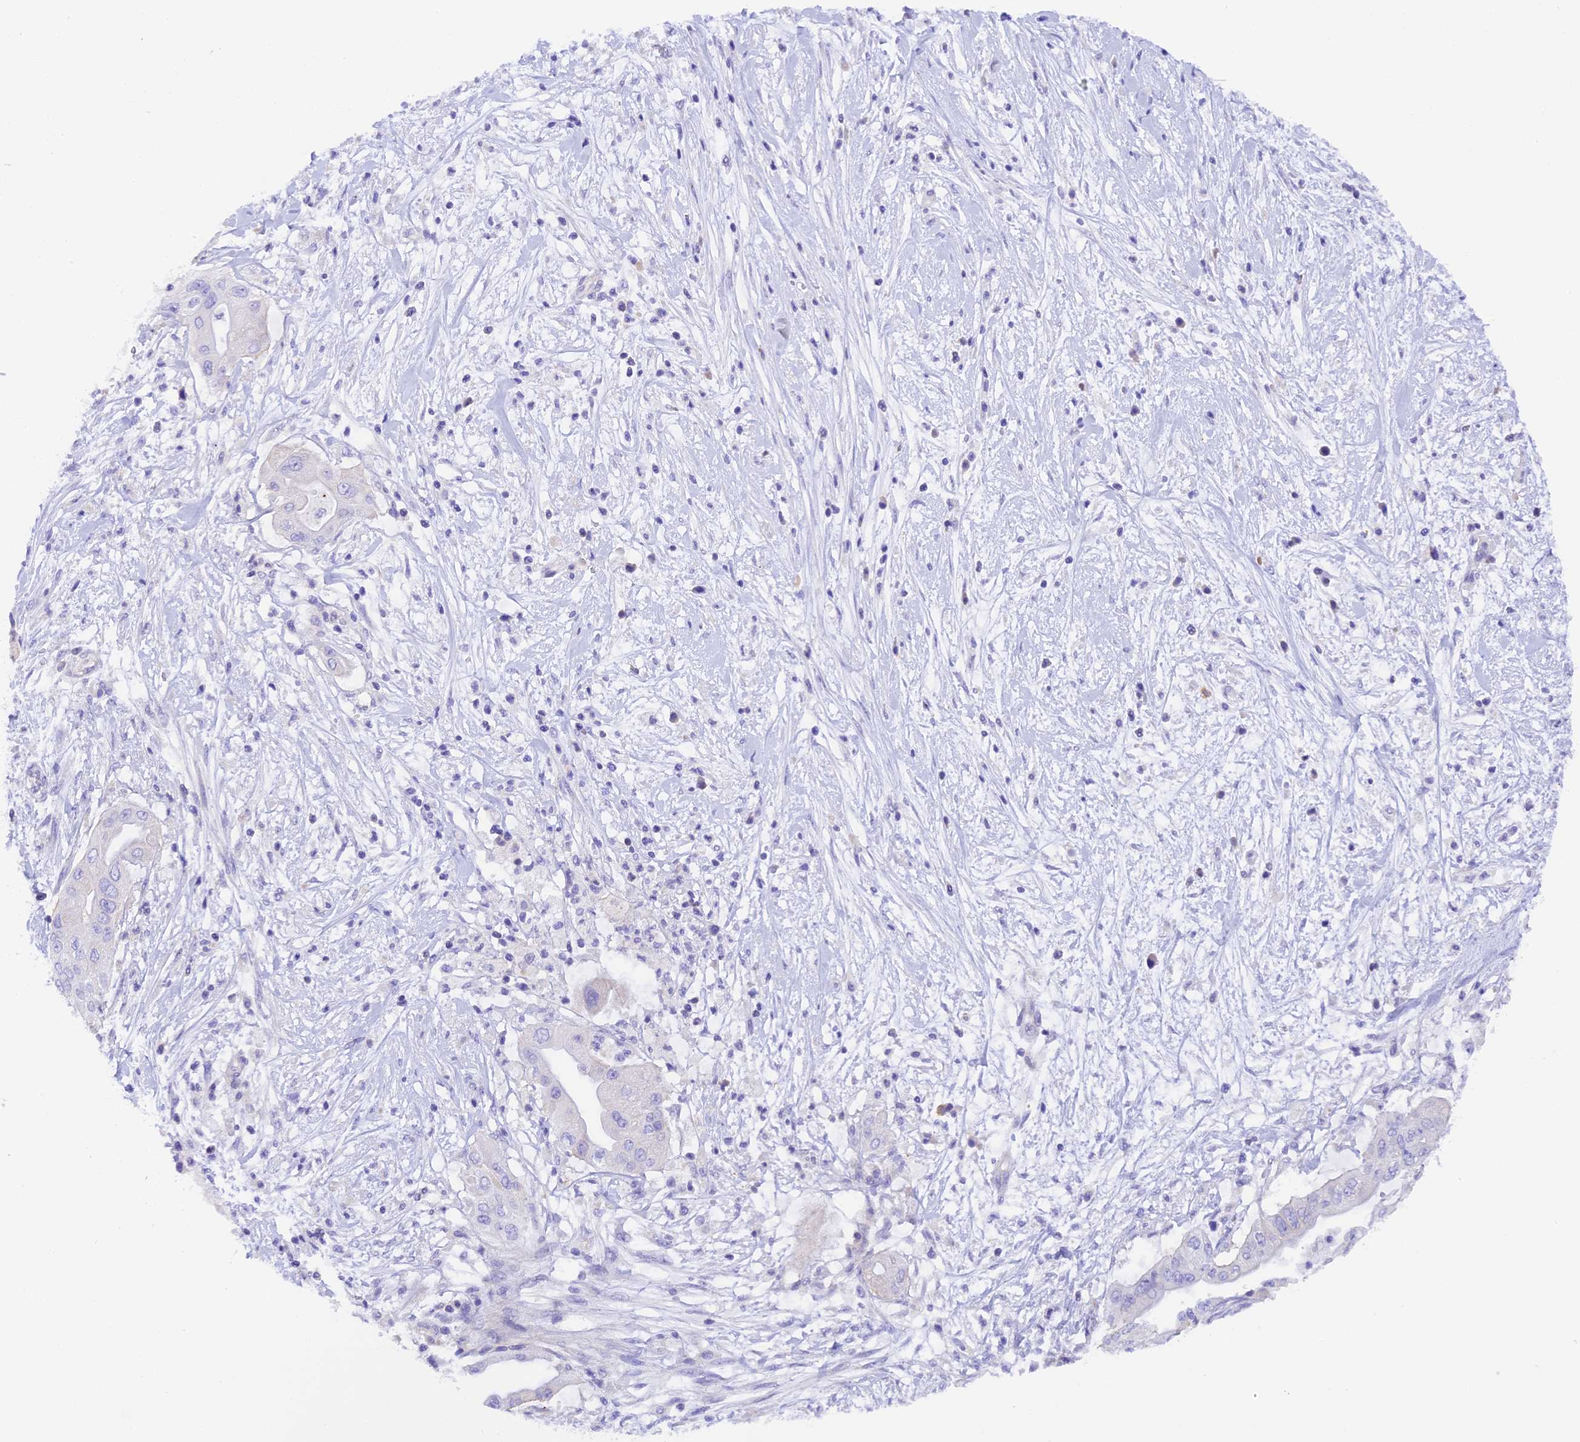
{"staining": {"intensity": "negative", "quantity": "none", "location": "none"}, "tissue": "pancreatic cancer", "cell_type": "Tumor cells", "image_type": "cancer", "snomed": [{"axis": "morphology", "description": "Adenocarcinoma, NOS"}, {"axis": "topography", "description": "Pancreas"}], "caption": "An immunohistochemistry (IHC) histopathology image of adenocarcinoma (pancreatic) is shown. There is no staining in tumor cells of adenocarcinoma (pancreatic).", "gene": "COL6A5", "patient": {"sex": "male", "age": 68}}